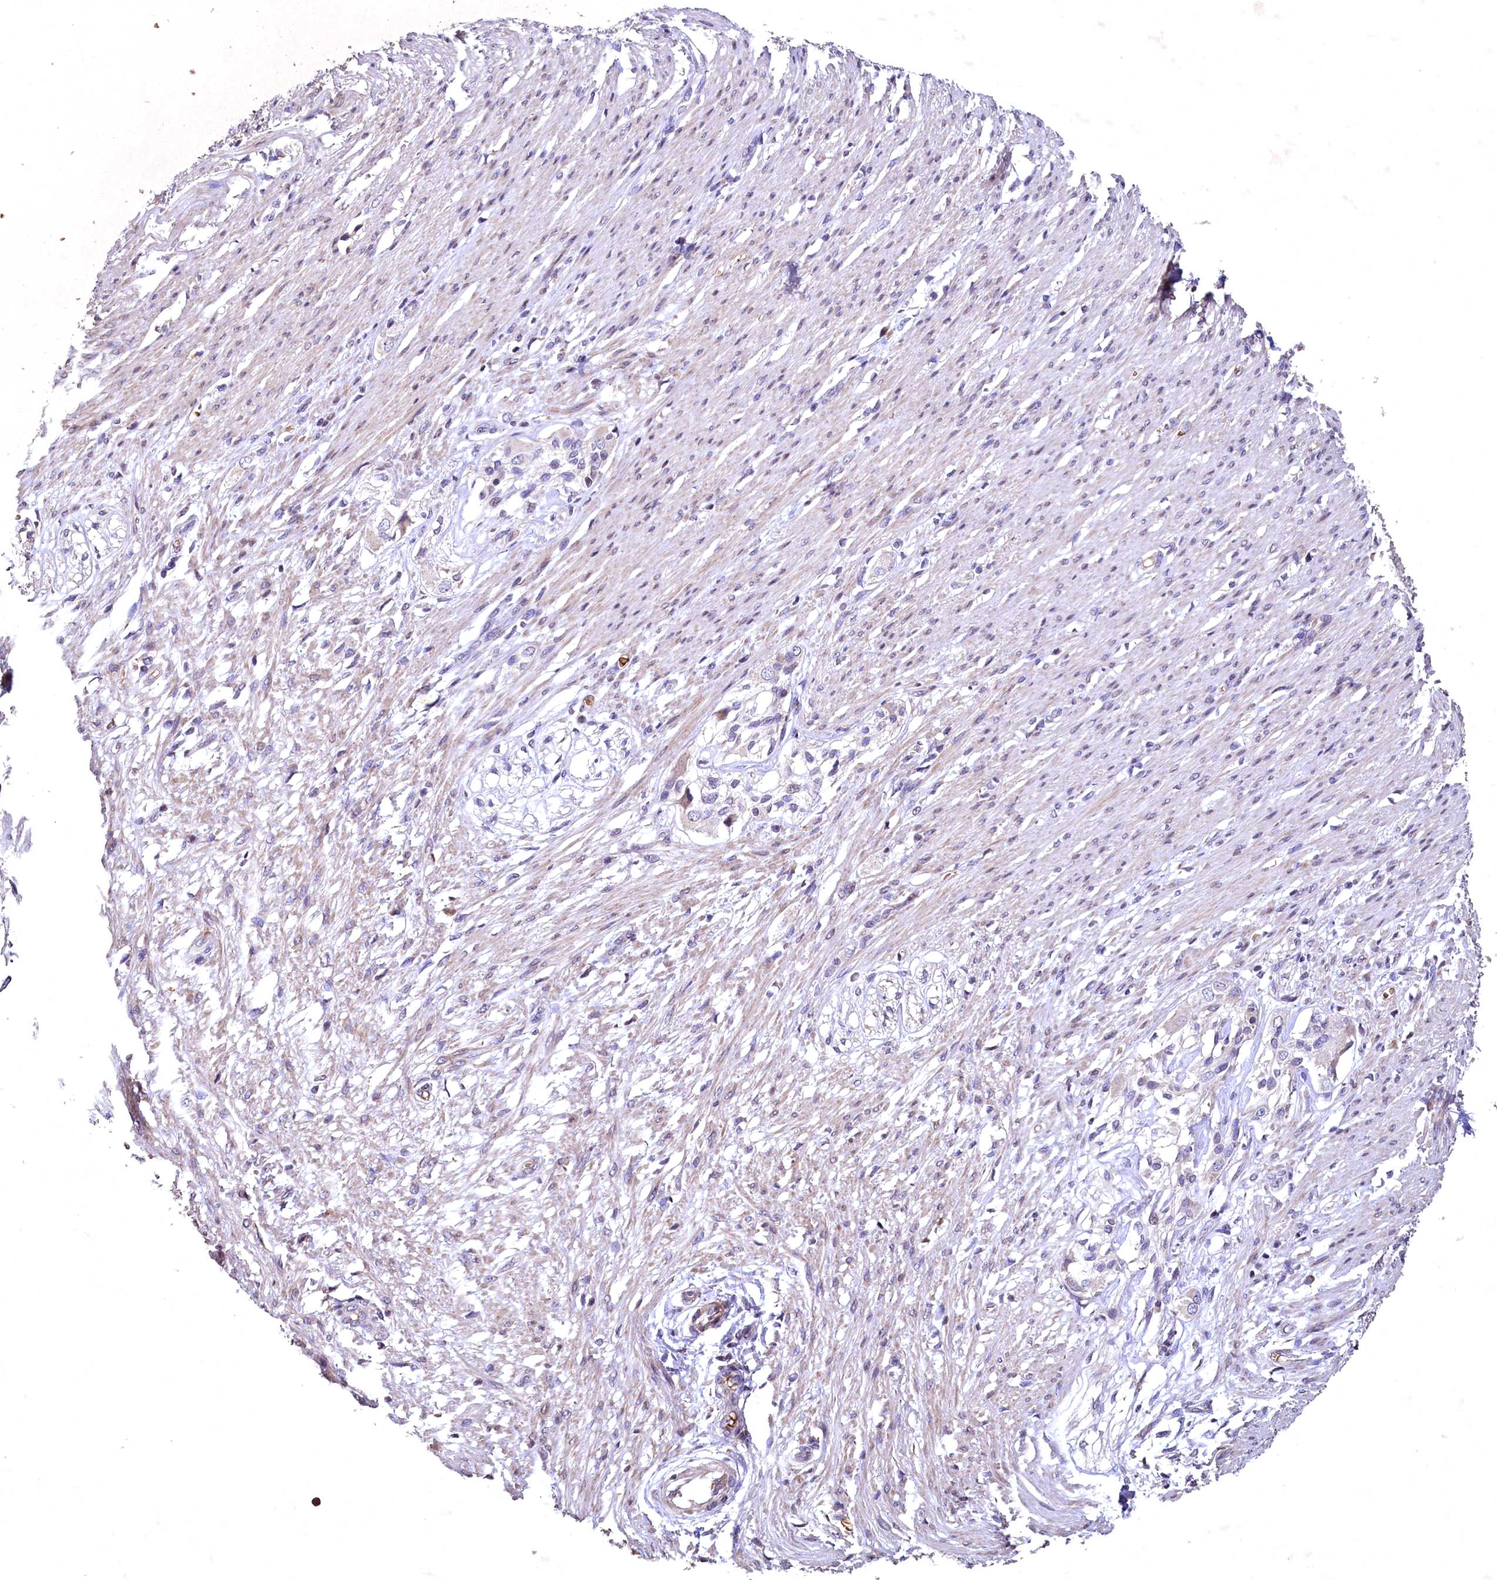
{"staining": {"intensity": "weak", "quantity": "25%-75%", "location": "cytoplasmic/membranous"}, "tissue": "smooth muscle", "cell_type": "Smooth muscle cells", "image_type": "normal", "snomed": [{"axis": "morphology", "description": "Normal tissue, NOS"}, {"axis": "morphology", "description": "Adenocarcinoma, NOS"}, {"axis": "topography", "description": "Colon"}, {"axis": "topography", "description": "Peripheral nerve tissue"}], "caption": "Immunohistochemistry histopathology image of normal smooth muscle: human smooth muscle stained using immunohistochemistry displays low levels of weak protein expression localized specifically in the cytoplasmic/membranous of smooth muscle cells, appearing as a cytoplasmic/membranous brown color.", "gene": "SPTA1", "patient": {"sex": "male", "age": 14}}